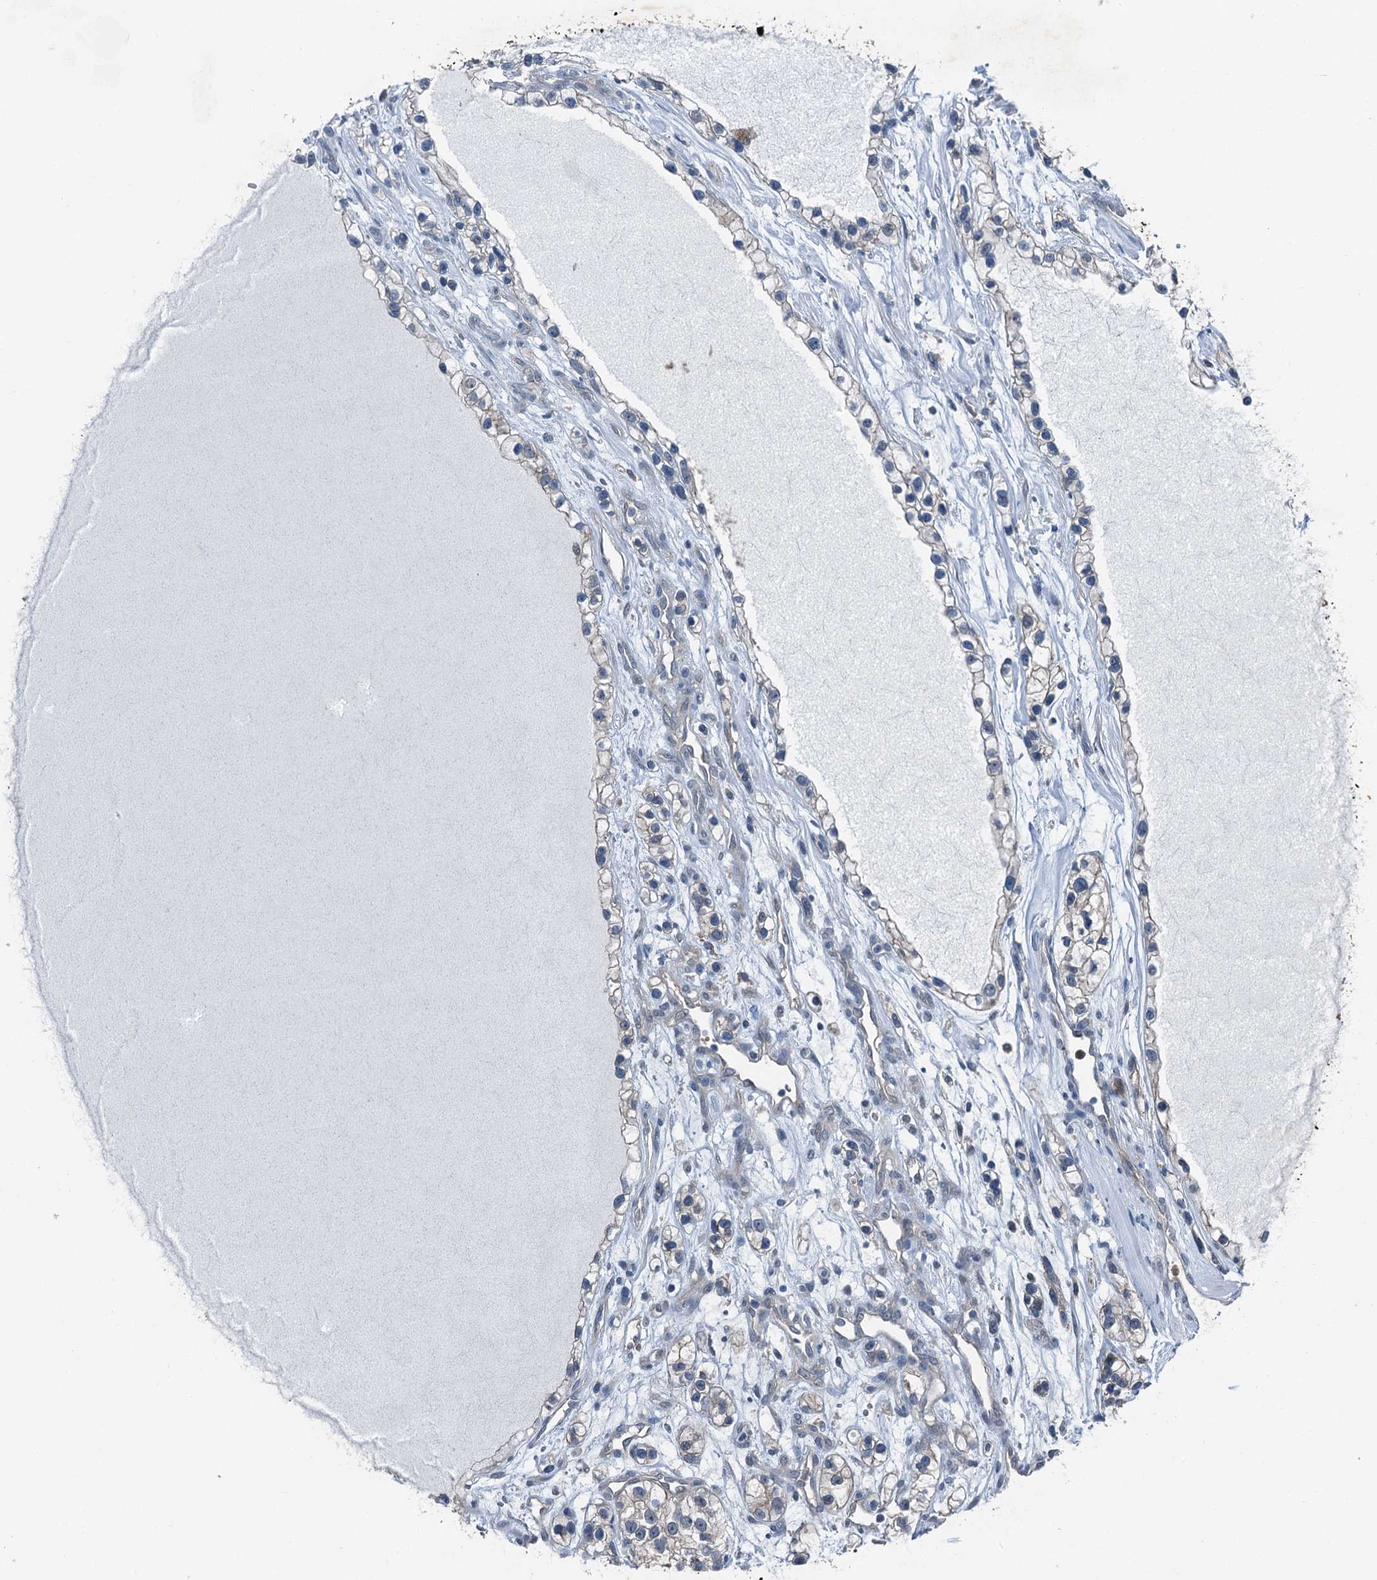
{"staining": {"intensity": "weak", "quantity": "<25%", "location": "cytoplasmic/membranous"}, "tissue": "renal cancer", "cell_type": "Tumor cells", "image_type": "cancer", "snomed": [{"axis": "morphology", "description": "Adenocarcinoma, NOS"}, {"axis": "topography", "description": "Kidney"}], "caption": "Immunohistochemistry (IHC) of human renal cancer (adenocarcinoma) shows no positivity in tumor cells.", "gene": "RNH1", "patient": {"sex": "female", "age": 57}}